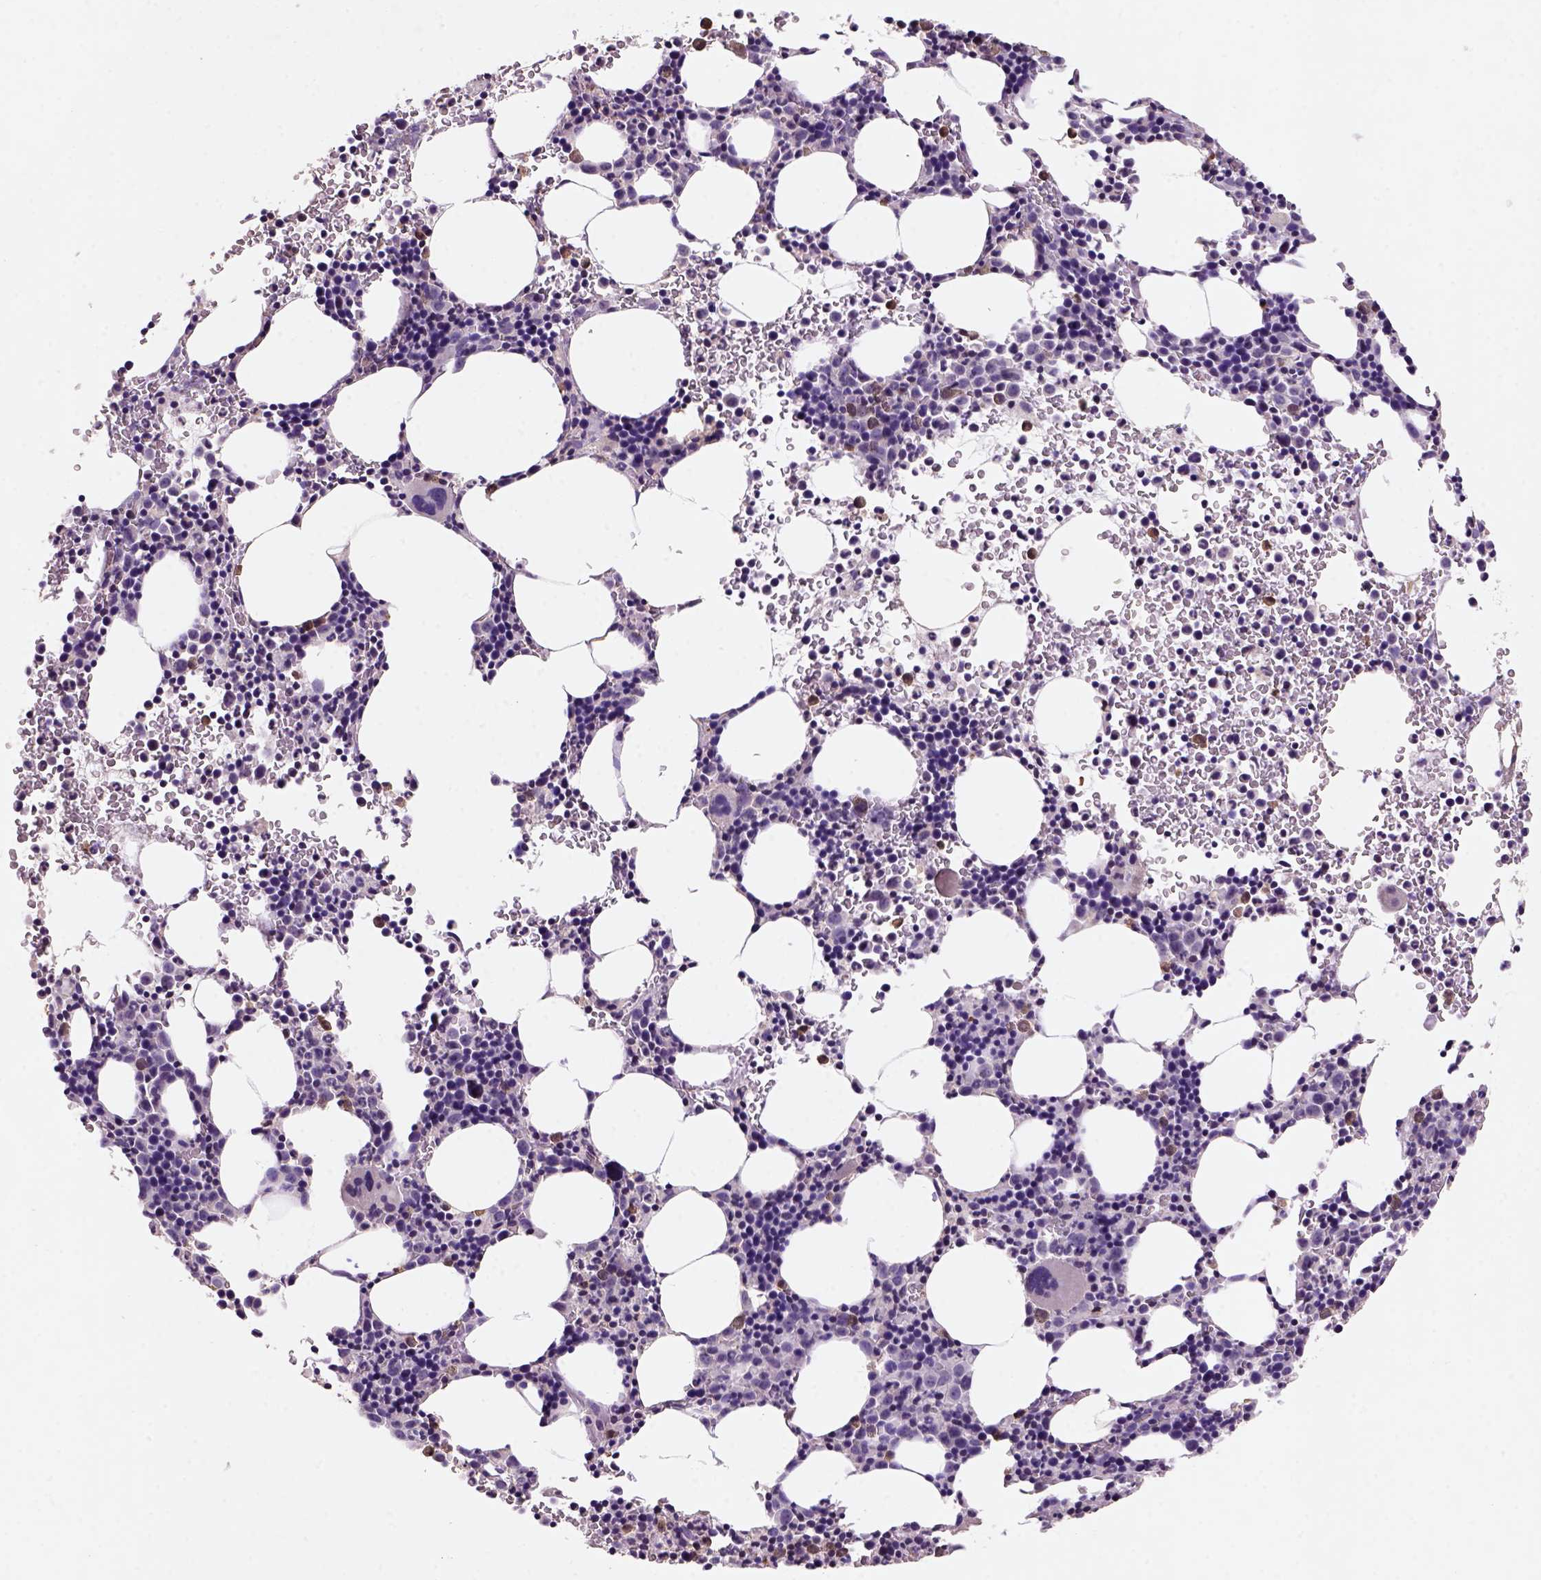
{"staining": {"intensity": "weak", "quantity": "25%-75%", "location": "cytoplasmic/membranous"}, "tissue": "bone marrow", "cell_type": "Hematopoietic cells", "image_type": "normal", "snomed": [{"axis": "morphology", "description": "Normal tissue, NOS"}, {"axis": "topography", "description": "Bone marrow"}], "caption": "Protein analysis of unremarkable bone marrow demonstrates weak cytoplasmic/membranous positivity in approximately 25%-75% of hematopoietic cells.", "gene": "SCML4", "patient": {"sex": "male", "age": 58}}